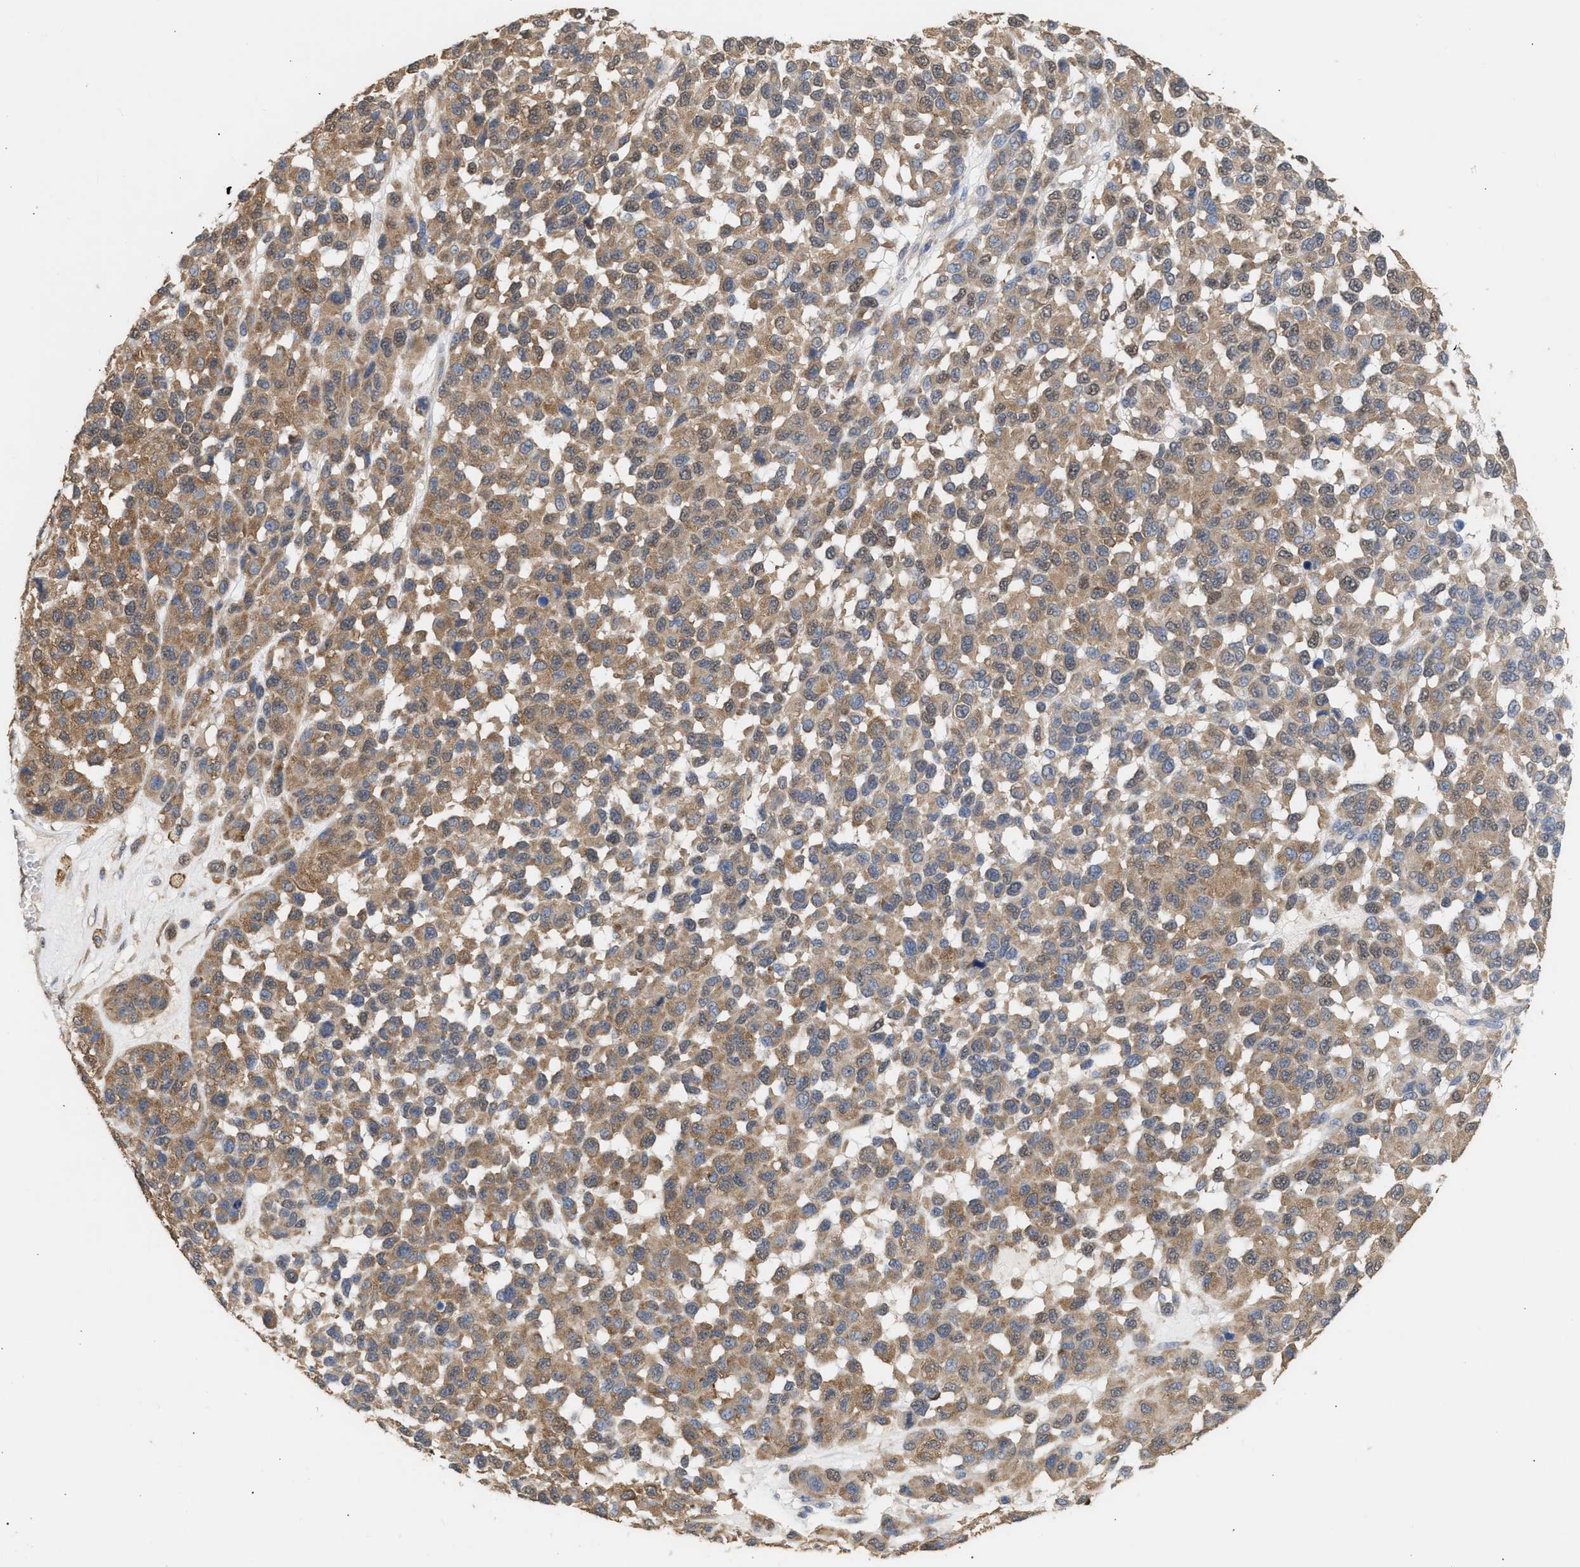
{"staining": {"intensity": "moderate", "quantity": ">75%", "location": "cytoplasmic/membranous"}, "tissue": "melanoma", "cell_type": "Tumor cells", "image_type": "cancer", "snomed": [{"axis": "morphology", "description": "Malignant melanoma, NOS"}, {"axis": "topography", "description": "Skin"}], "caption": "This histopathology image displays immunohistochemistry staining of human melanoma, with medium moderate cytoplasmic/membranous staining in approximately >75% of tumor cells.", "gene": "GCN1", "patient": {"sex": "male", "age": 62}}